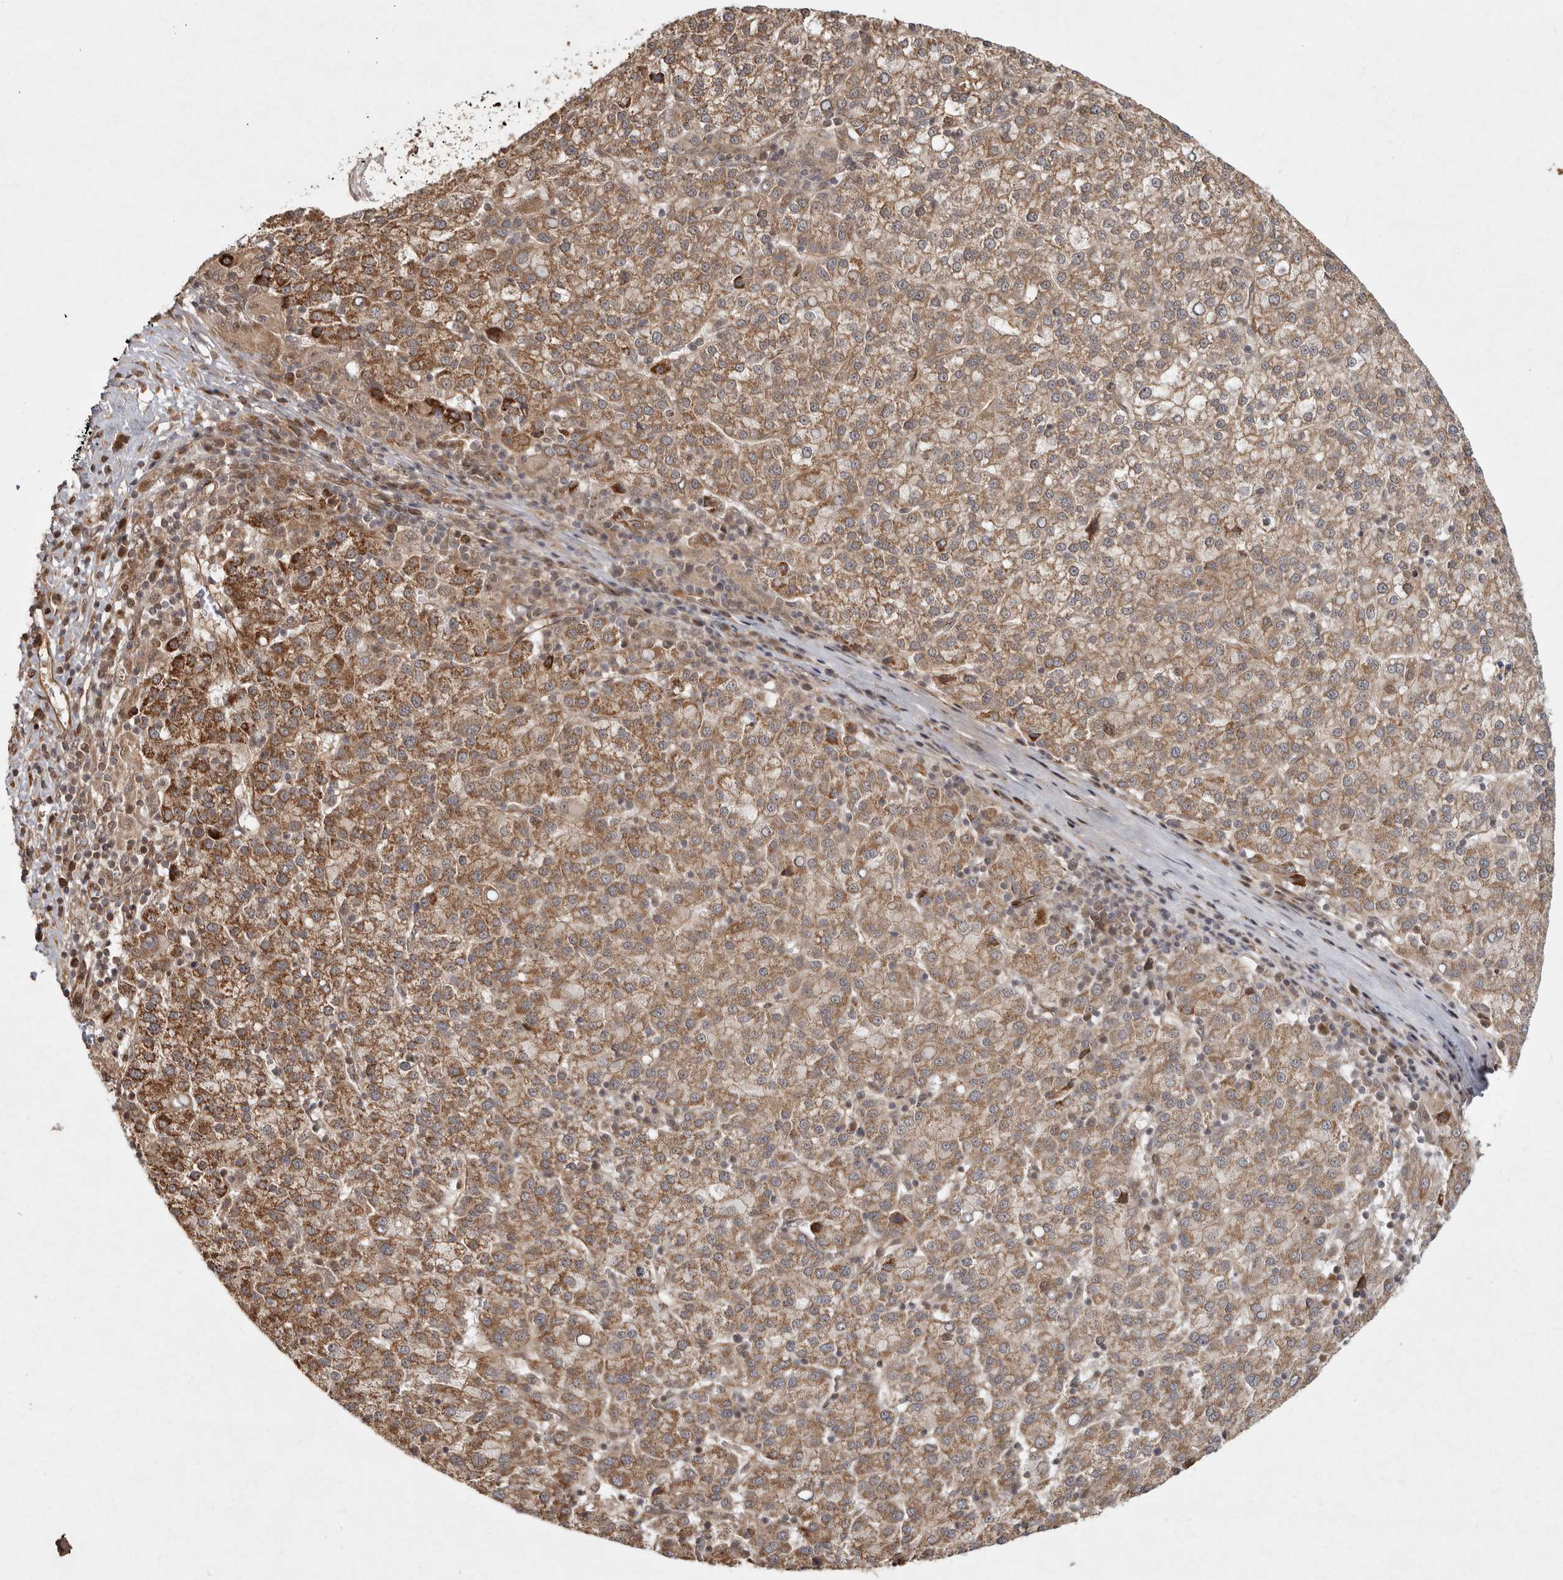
{"staining": {"intensity": "moderate", "quantity": ">75%", "location": "cytoplasmic/membranous"}, "tissue": "liver cancer", "cell_type": "Tumor cells", "image_type": "cancer", "snomed": [{"axis": "morphology", "description": "Carcinoma, Hepatocellular, NOS"}, {"axis": "topography", "description": "Liver"}], "caption": "This image demonstrates immunohistochemistry (IHC) staining of human liver hepatocellular carcinoma, with medium moderate cytoplasmic/membranous expression in approximately >75% of tumor cells.", "gene": "CAMSAP2", "patient": {"sex": "female", "age": 58}}